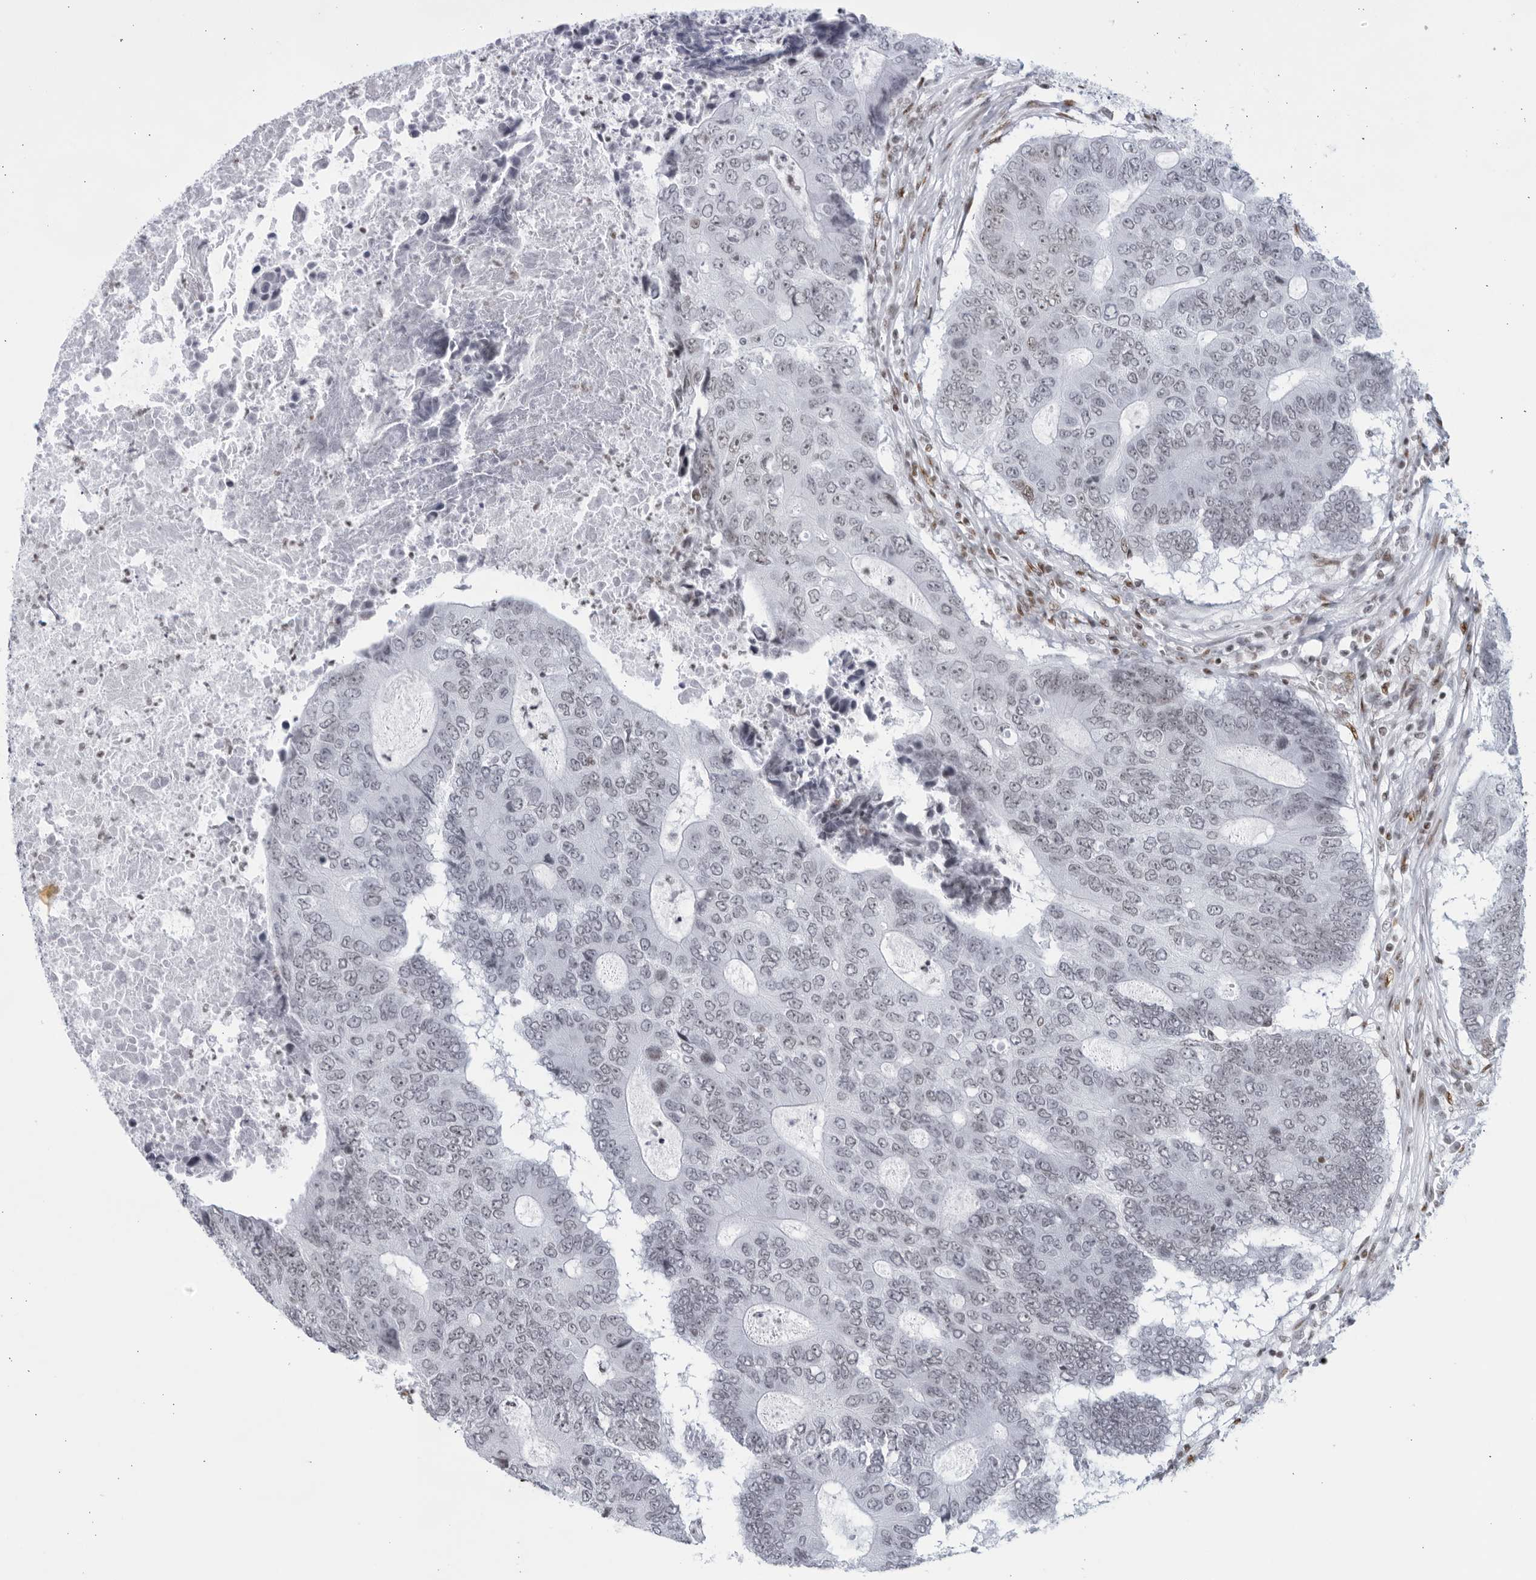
{"staining": {"intensity": "weak", "quantity": "<25%", "location": "nuclear"}, "tissue": "colorectal cancer", "cell_type": "Tumor cells", "image_type": "cancer", "snomed": [{"axis": "morphology", "description": "Adenocarcinoma, NOS"}, {"axis": "topography", "description": "Colon"}], "caption": "A high-resolution histopathology image shows IHC staining of colorectal cancer (adenocarcinoma), which reveals no significant expression in tumor cells.", "gene": "HP1BP3", "patient": {"sex": "male", "age": 87}}